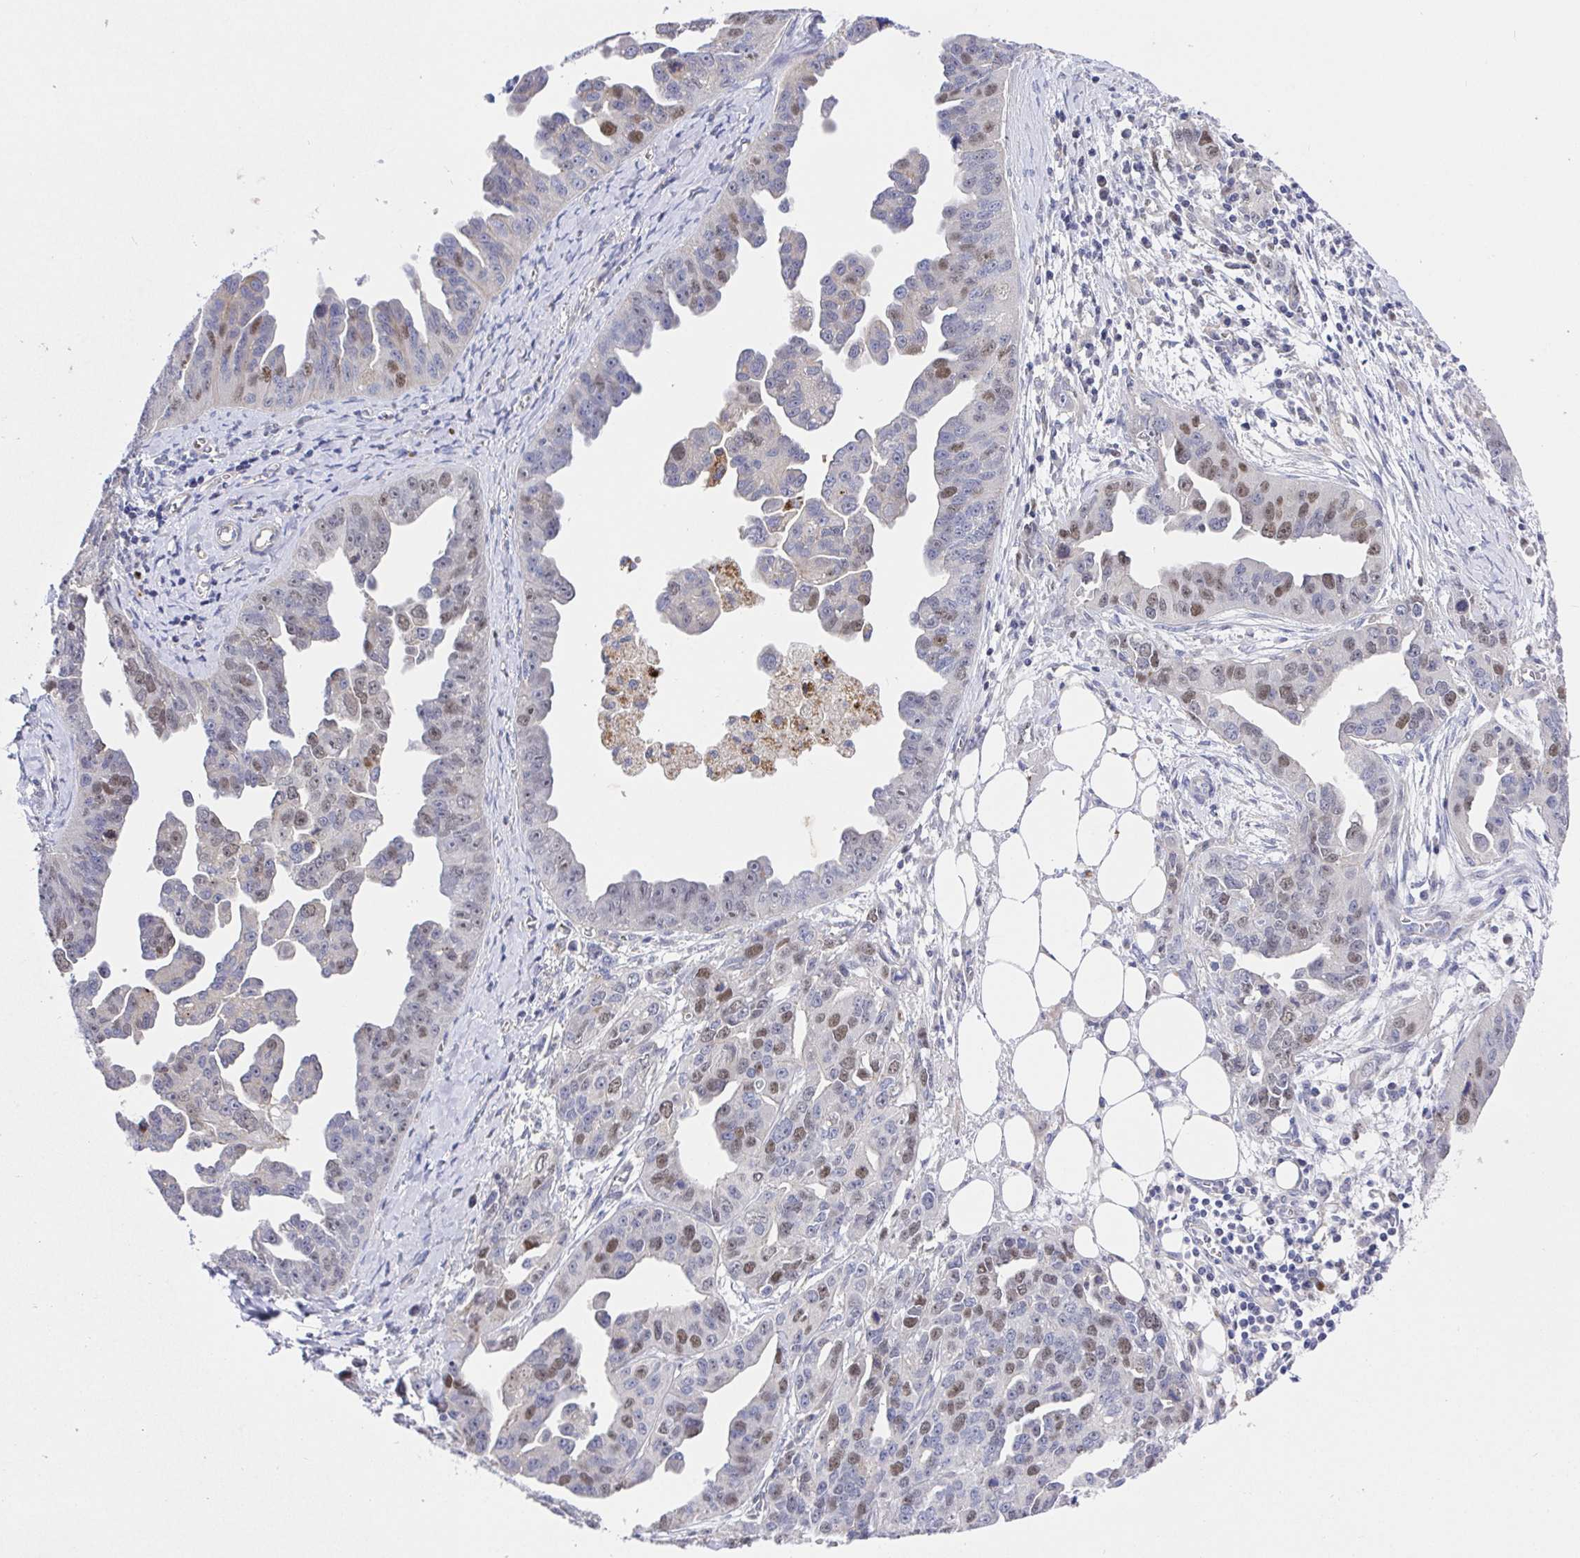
{"staining": {"intensity": "moderate", "quantity": "<25%", "location": "nuclear"}, "tissue": "ovarian cancer", "cell_type": "Tumor cells", "image_type": "cancer", "snomed": [{"axis": "morphology", "description": "Cystadenocarcinoma, serous, NOS"}, {"axis": "topography", "description": "Ovary"}], "caption": "Serous cystadenocarcinoma (ovarian) tissue exhibits moderate nuclear staining in approximately <25% of tumor cells", "gene": "TIMELESS", "patient": {"sex": "female", "age": 75}}